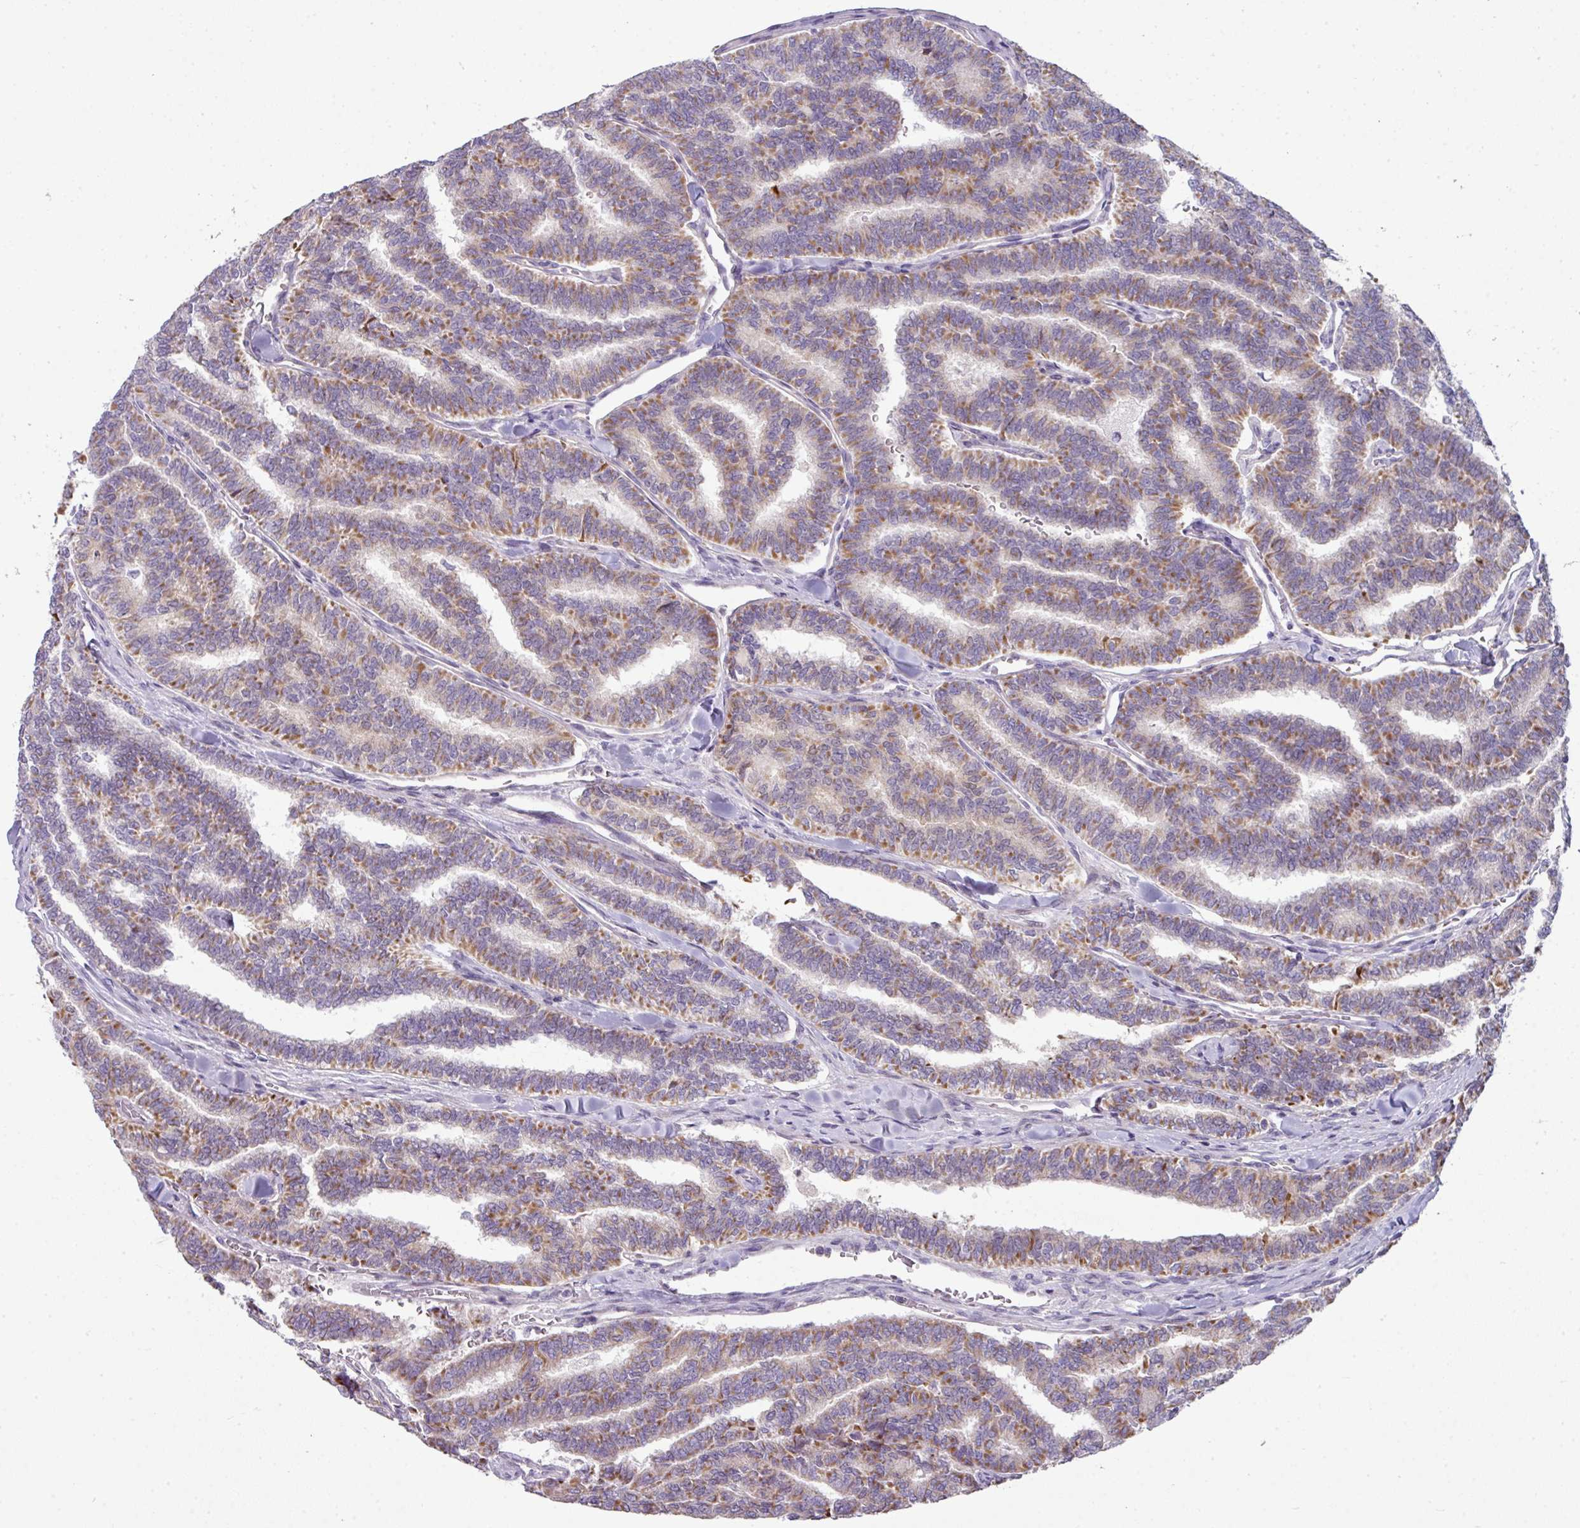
{"staining": {"intensity": "moderate", "quantity": ">75%", "location": "cytoplasmic/membranous"}, "tissue": "thyroid cancer", "cell_type": "Tumor cells", "image_type": "cancer", "snomed": [{"axis": "morphology", "description": "Papillary adenocarcinoma, NOS"}, {"axis": "topography", "description": "Thyroid gland"}], "caption": "Approximately >75% of tumor cells in human papillary adenocarcinoma (thyroid) exhibit moderate cytoplasmic/membranous protein staining as visualized by brown immunohistochemical staining.", "gene": "STAT5A", "patient": {"sex": "female", "age": 35}}